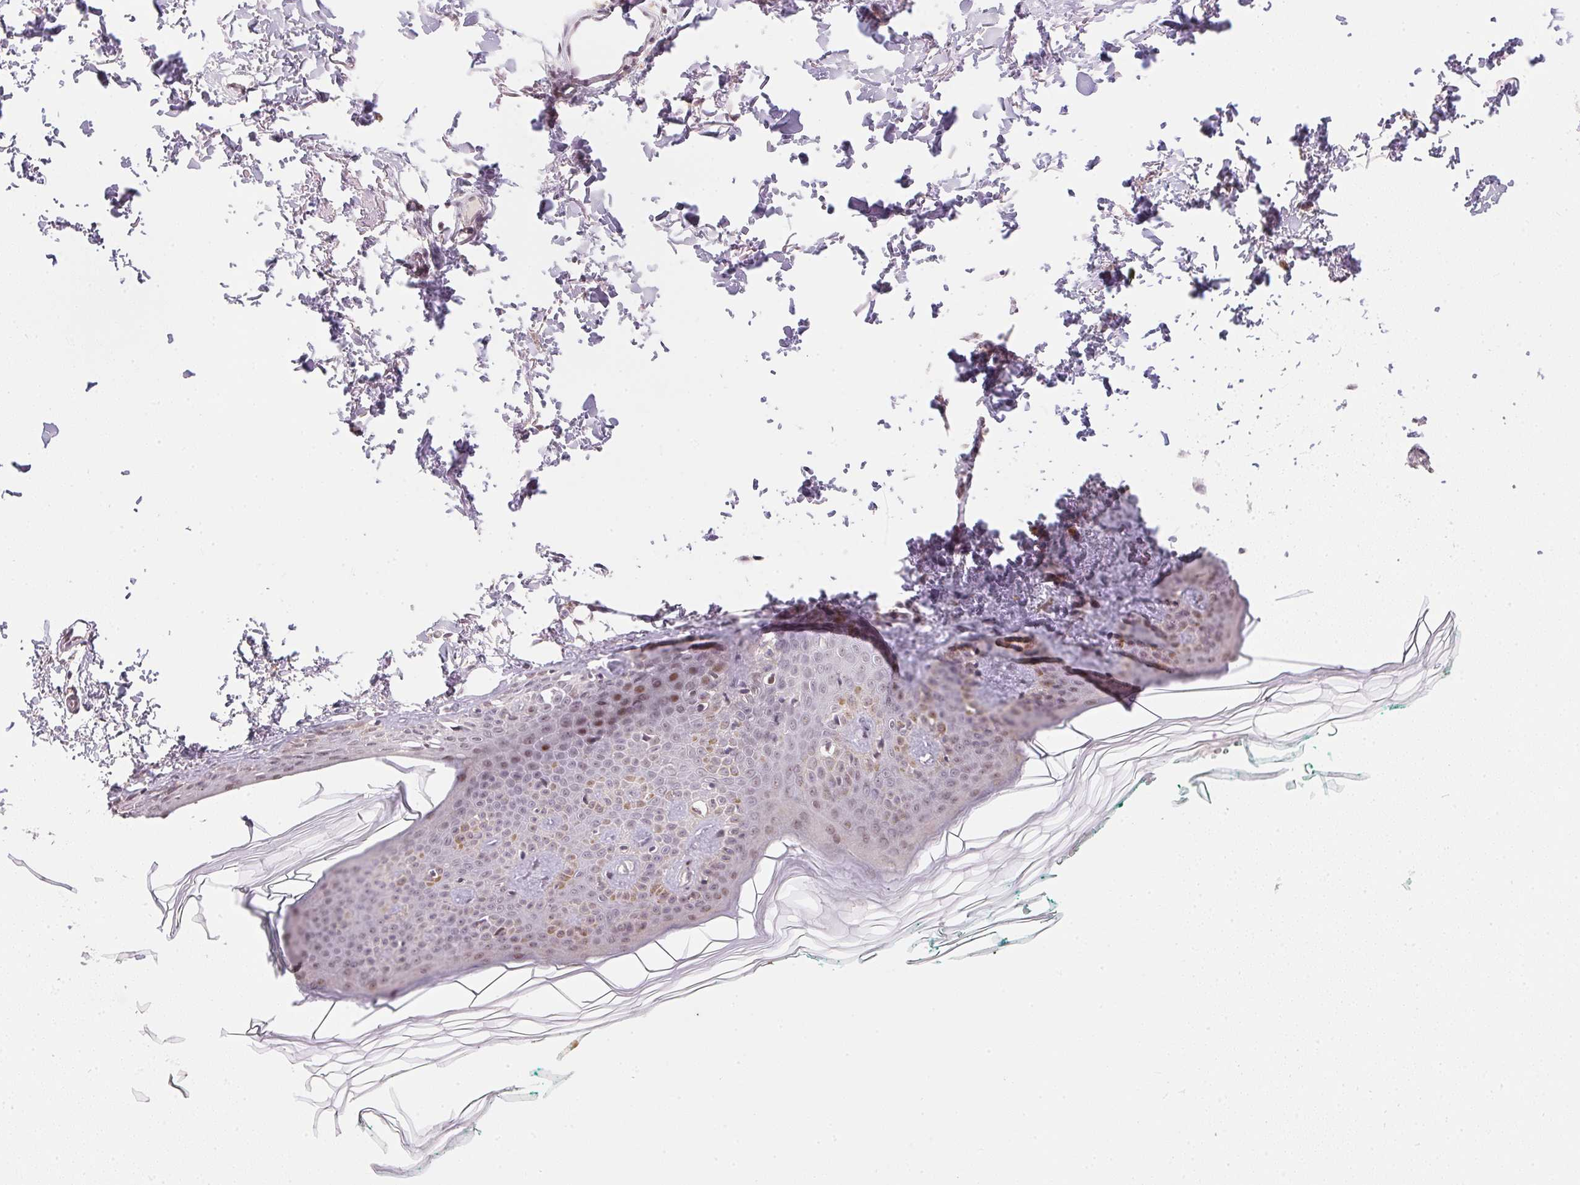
{"staining": {"intensity": "negative", "quantity": "none", "location": "none"}, "tissue": "skin", "cell_type": "Fibroblasts", "image_type": "normal", "snomed": [{"axis": "morphology", "description": "Normal tissue, NOS"}, {"axis": "topography", "description": "Skin"}, {"axis": "topography", "description": "Peripheral nerve tissue"}], "caption": "Fibroblasts are negative for protein expression in normal human skin. (DAB immunohistochemistry (IHC) visualized using brightfield microscopy, high magnification).", "gene": "KDM4D", "patient": {"sex": "female", "age": 45}}